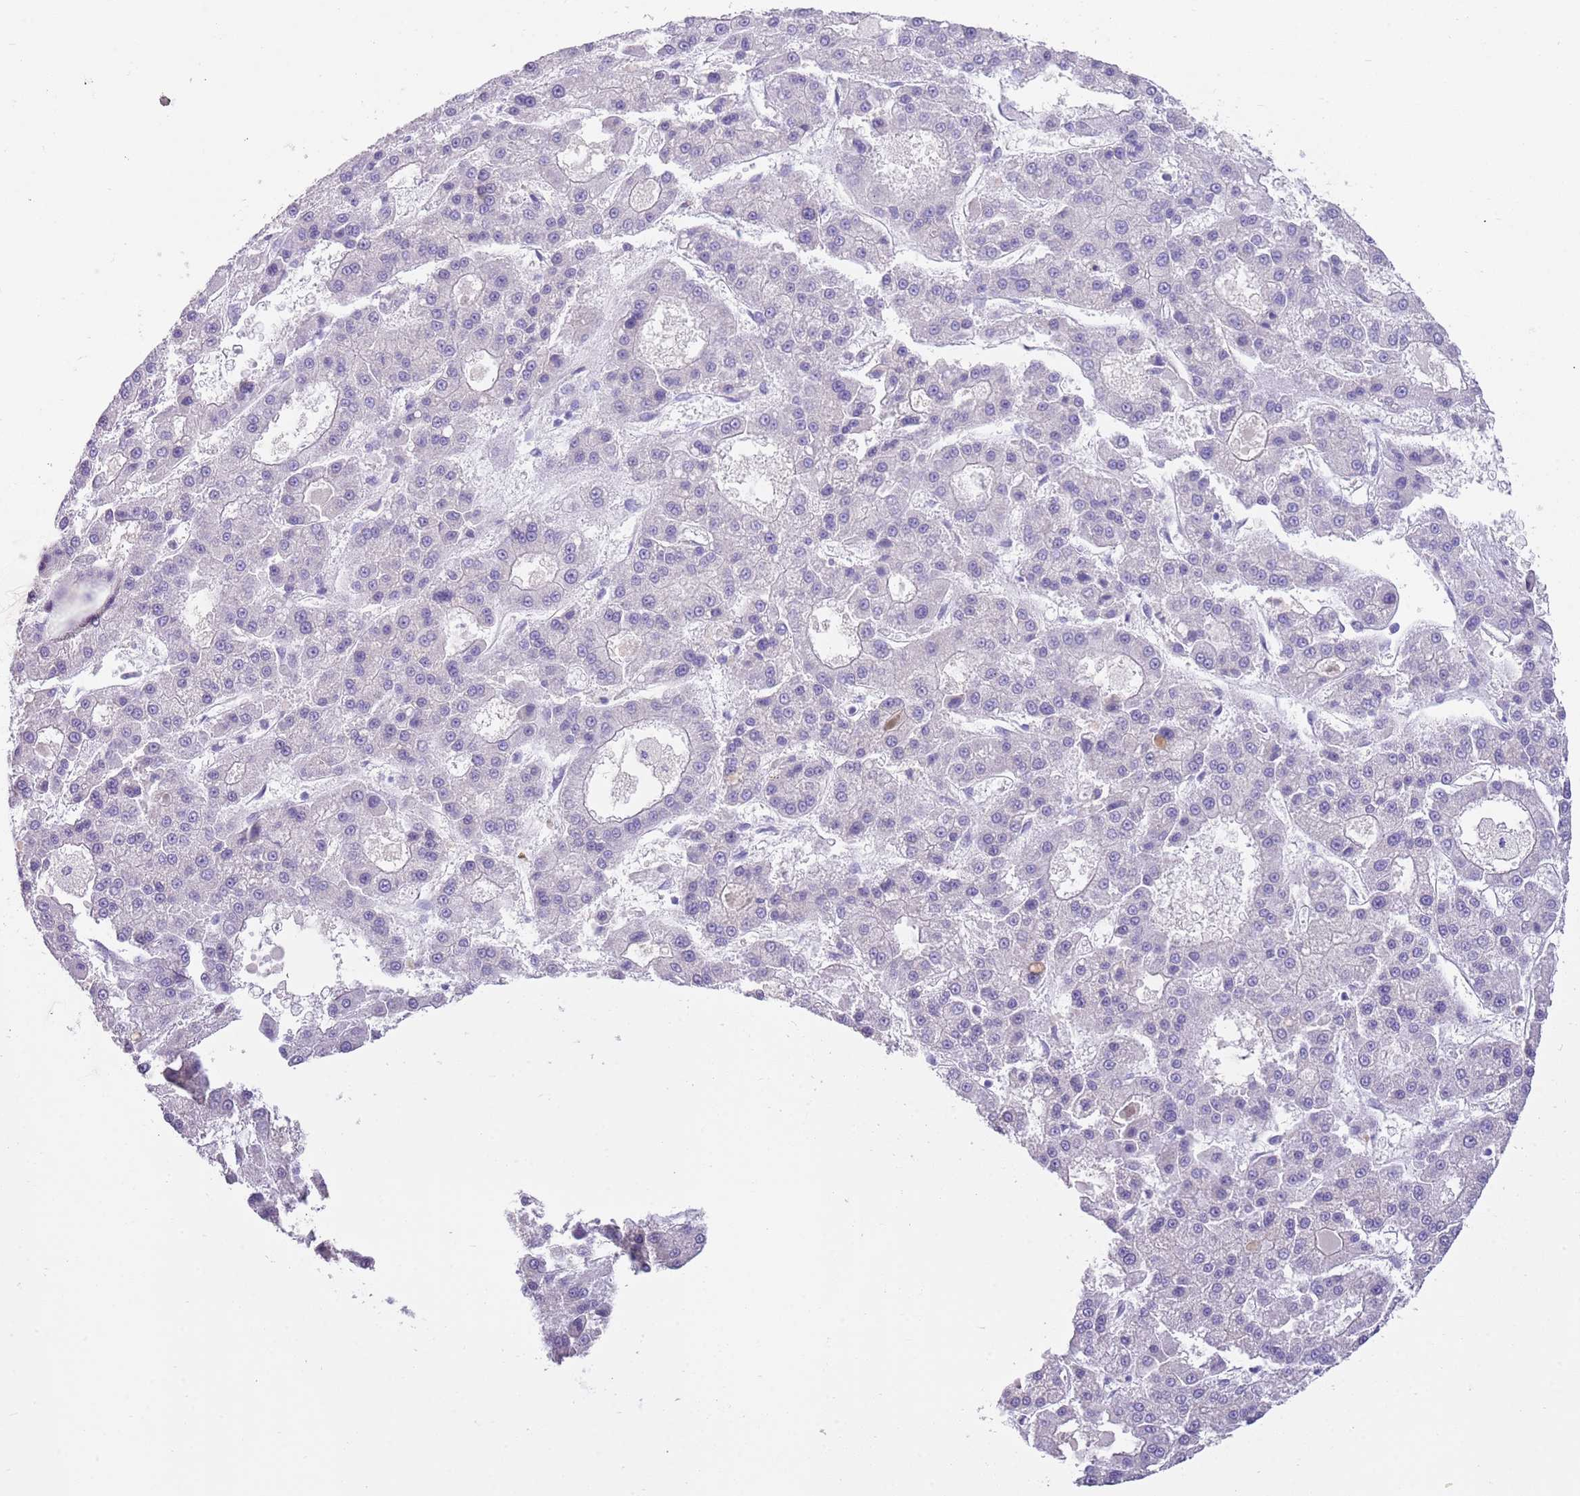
{"staining": {"intensity": "negative", "quantity": "none", "location": "none"}, "tissue": "liver cancer", "cell_type": "Tumor cells", "image_type": "cancer", "snomed": [{"axis": "morphology", "description": "Carcinoma, Hepatocellular, NOS"}, {"axis": "topography", "description": "Liver"}], "caption": "A photomicrograph of liver cancer (hepatocellular carcinoma) stained for a protein demonstrates no brown staining in tumor cells.", "gene": "SFTPA1", "patient": {"sex": "male", "age": 70}}